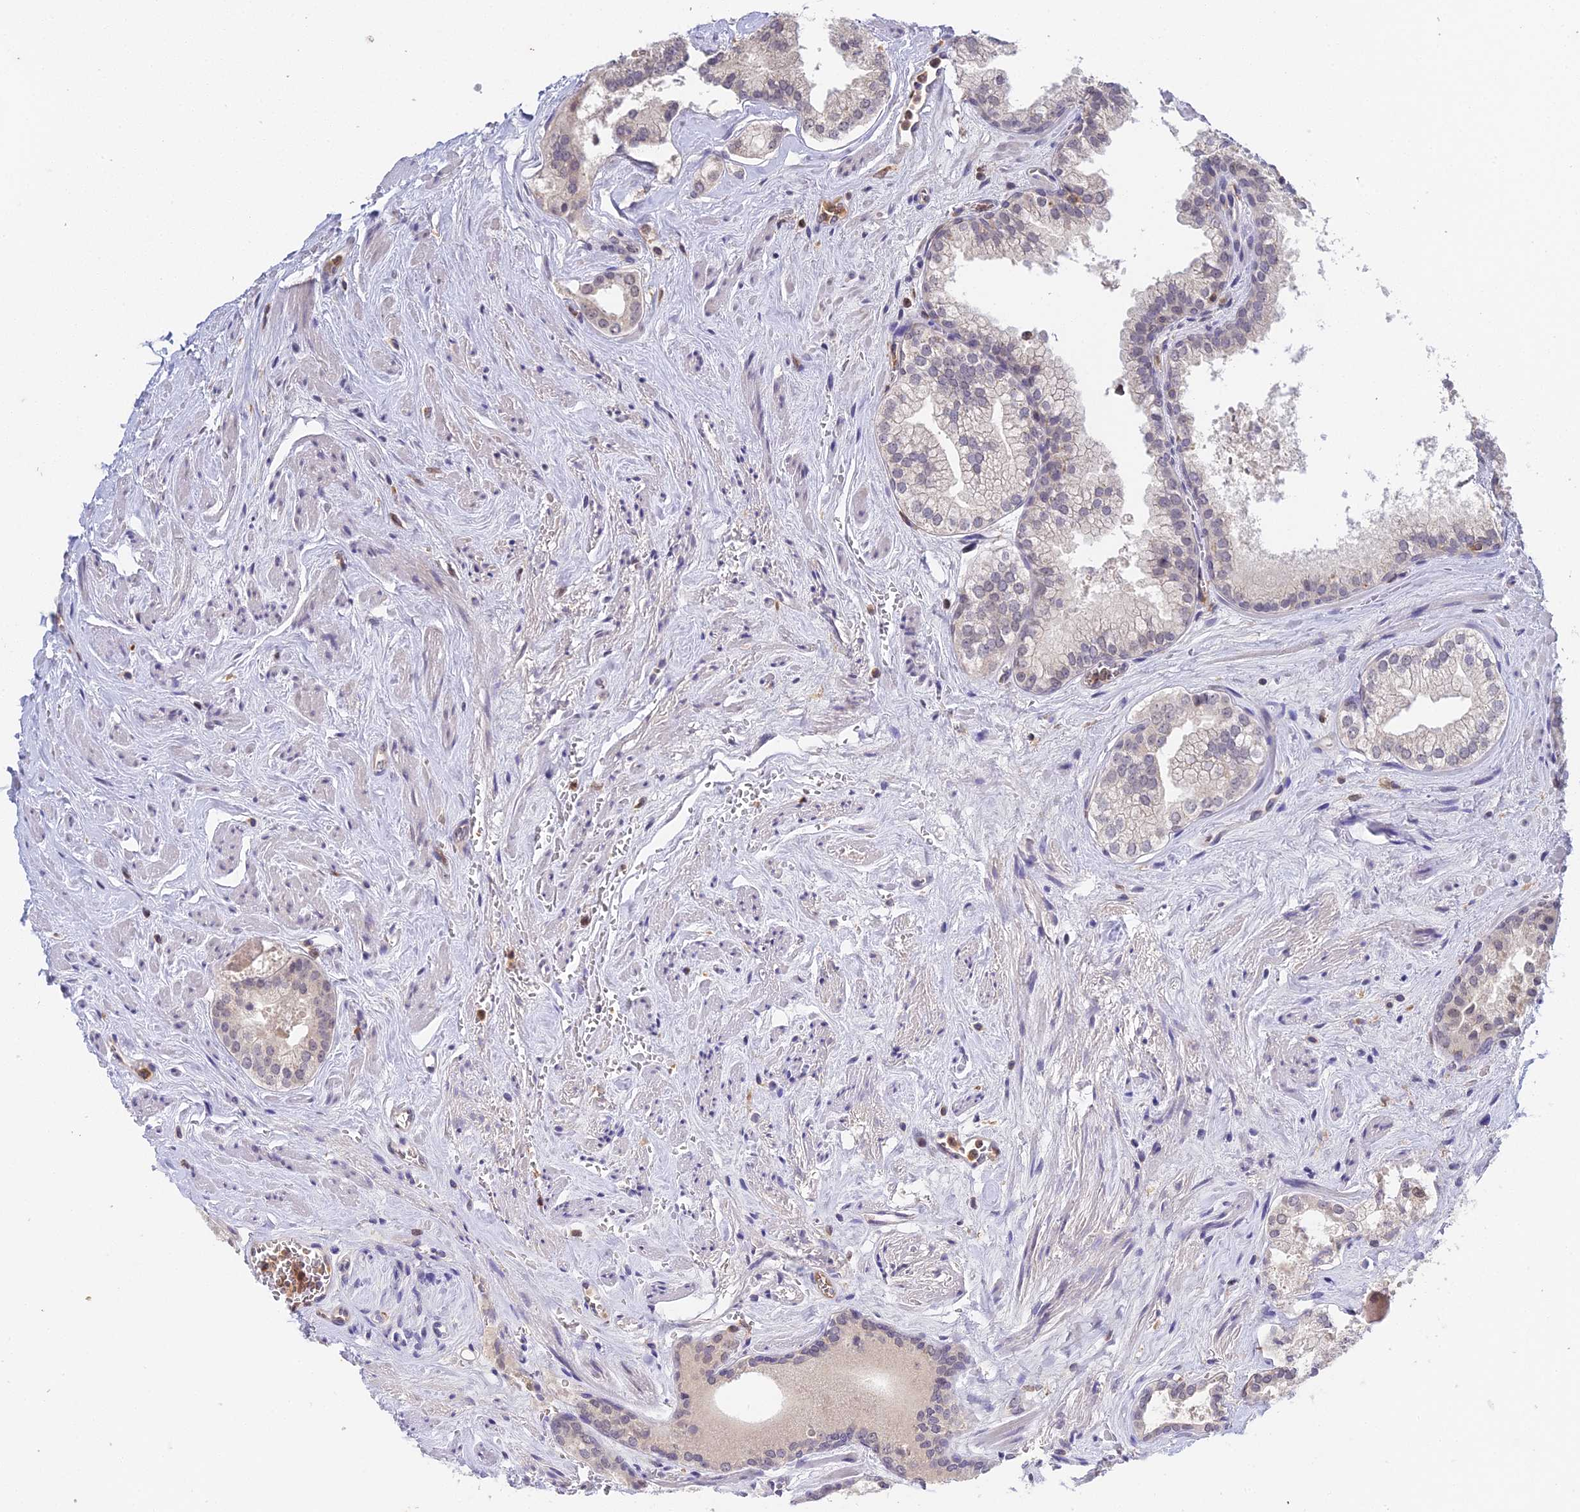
{"staining": {"intensity": "weak", "quantity": "<25%", "location": "nuclear"}, "tissue": "prostate cancer", "cell_type": "Tumor cells", "image_type": "cancer", "snomed": [{"axis": "morphology", "description": "Adenocarcinoma, Low grade"}, {"axis": "topography", "description": "Prostate"}], "caption": "This micrograph is of prostate adenocarcinoma (low-grade) stained with IHC to label a protein in brown with the nuclei are counter-stained blue. There is no expression in tumor cells. (Stains: DAB immunohistochemistry (IHC) with hematoxylin counter stain, Microscopy: brightfield microscopy at high magnification).", "gene": "TPRX1", "patient": {"sex": "male", "age": 68}}